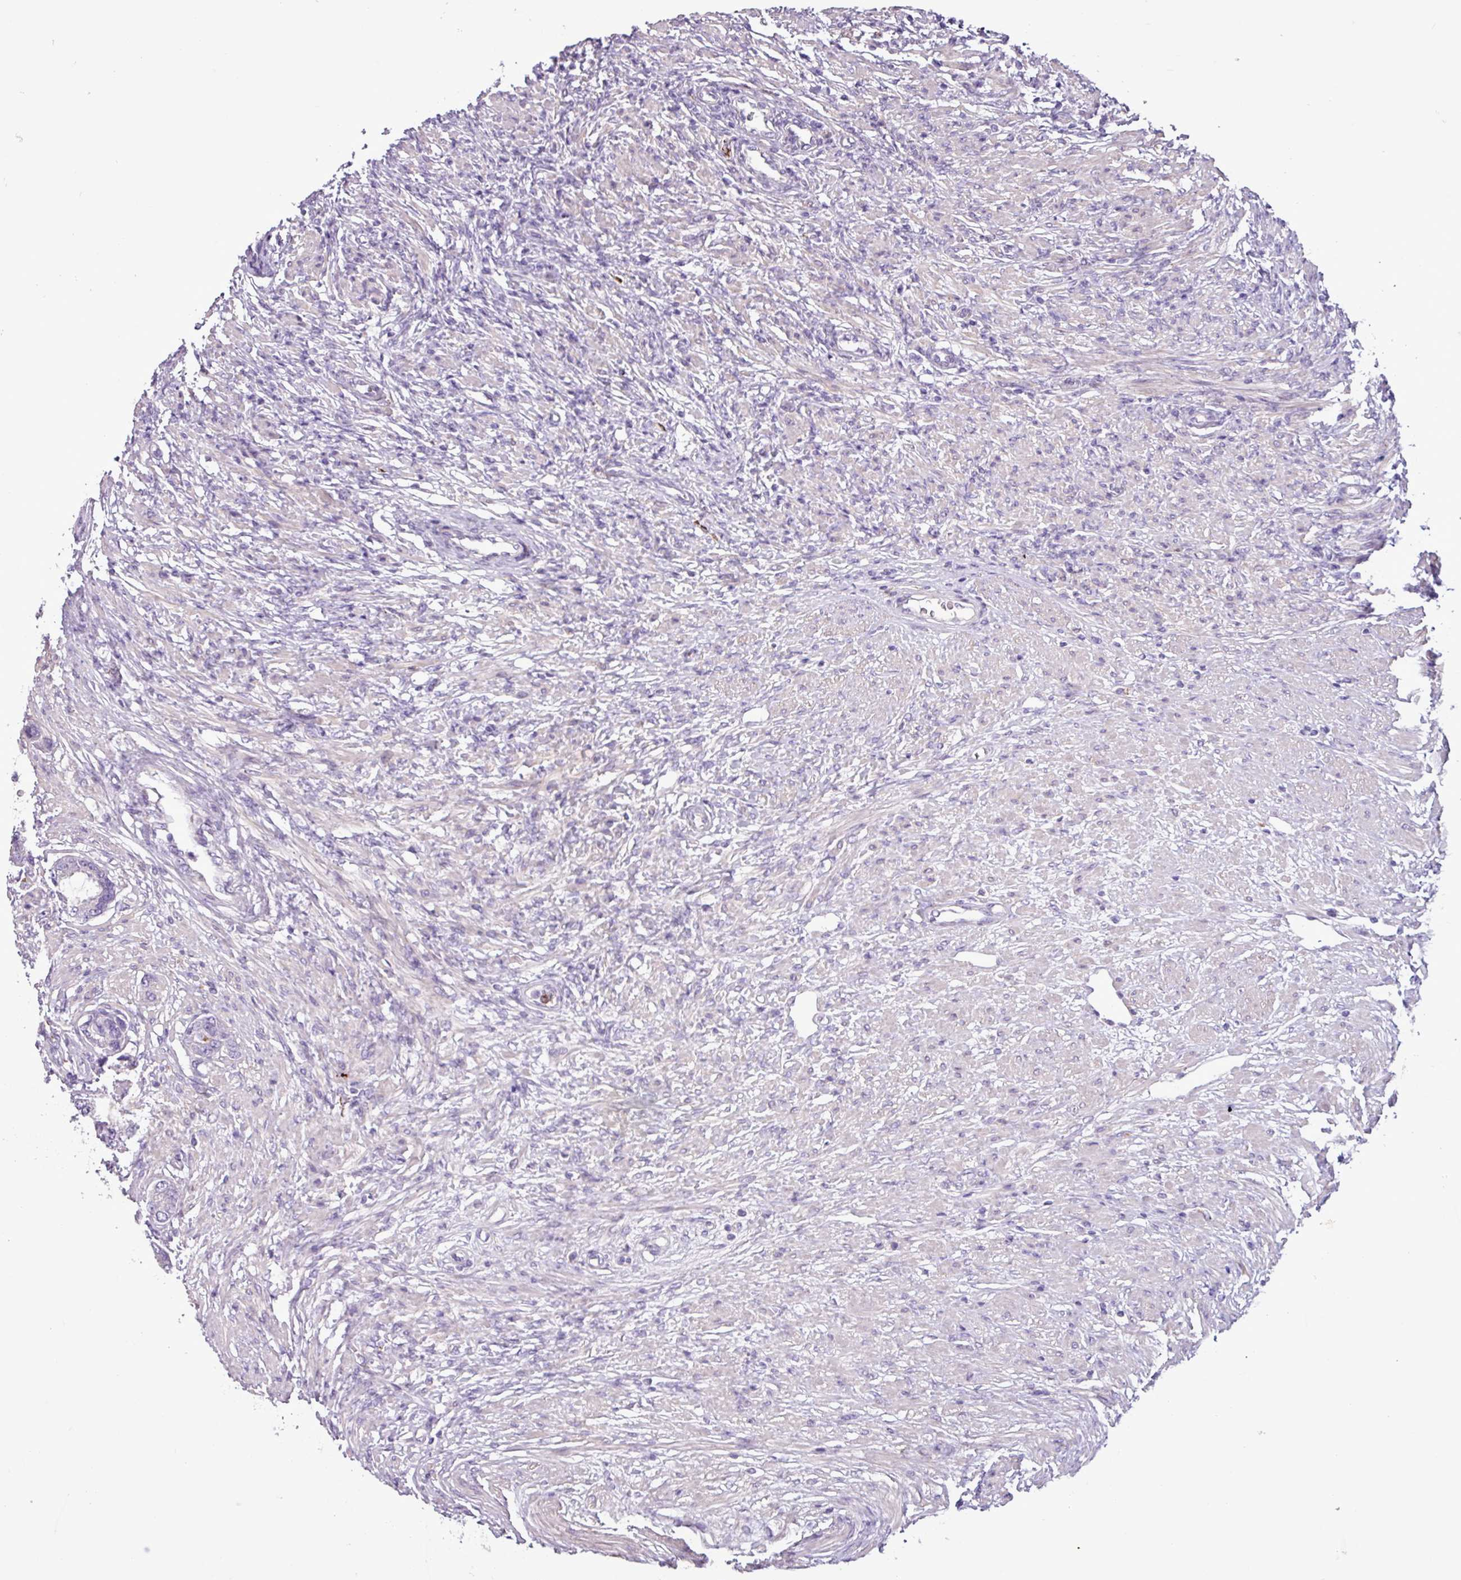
{"staining": {"intensity": "negative", "quantity": "none", "location": "none"}, "tissue": "prostate cancer", "cell_type": "Tumor cells", "image_type": "cancer", "snomed": [{"axis": "morphology", "description": "Adenocarcinoma, High grade"}, {"axis": "topography", "description": "Prostate"}], "caption": "This image is of prostate high-grade adenocarcinoma stained with IHC to label a protein in brown with the nuclei are counter-stained blue. There is no positivity in tumor cells. (DAB (3,3'-diaminobenzidine) IHC, high magnification).", "gene": "C9orf24", "patient": {"sex": "male", "age": 69}}